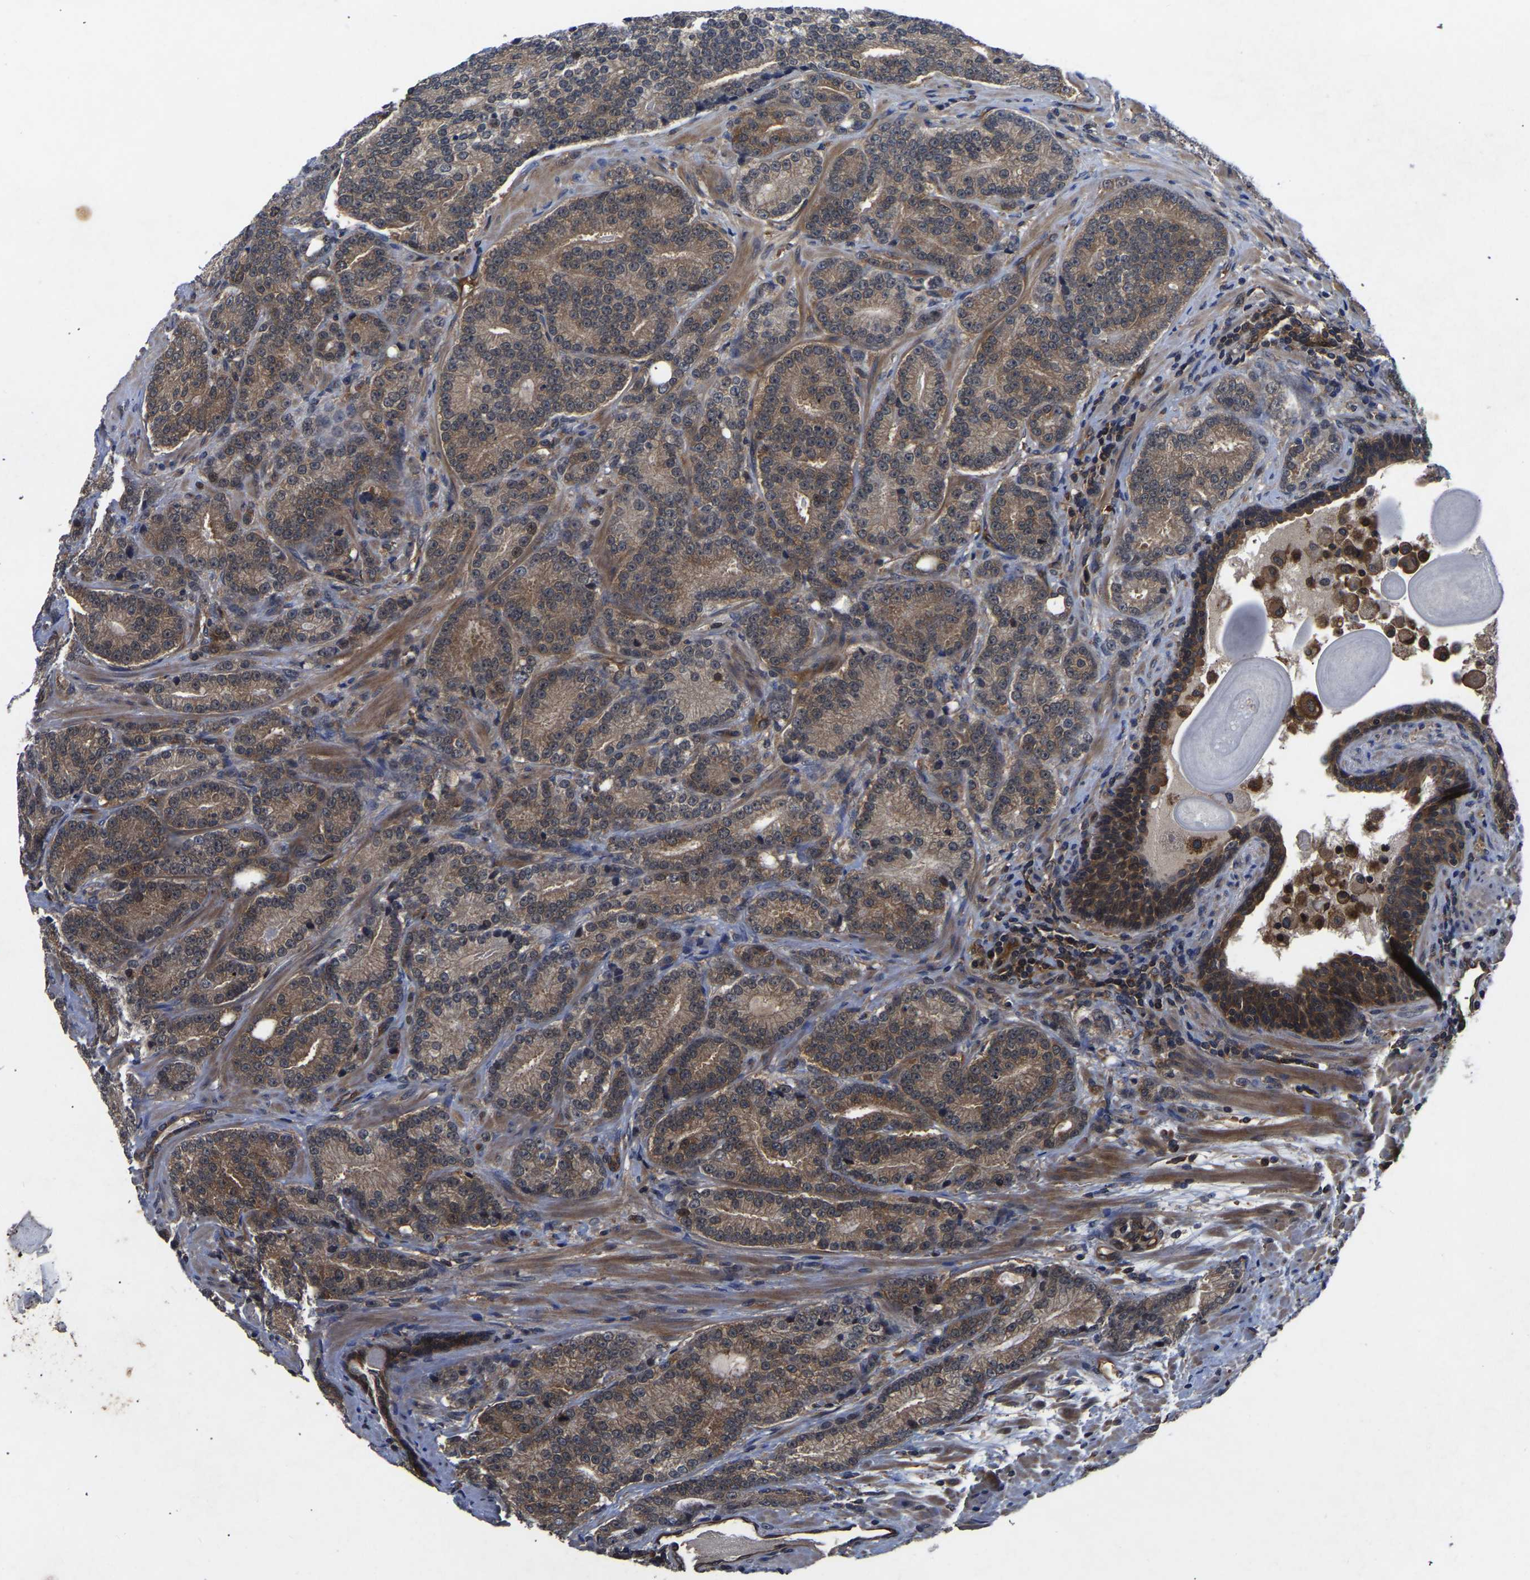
{"staining": {"intensity": "moderate", "quantity": ">75%", "location": "cytoplasmic/membranous"}, "tissue": "prostate cancer", "cell_type": "Tumor cells", "image_type": "cancer", "snomed": [{"axis": "morphology", "description": "Adenocarcinoma, High grade"}, {"axis": "topography", "description": "Prostate"}], "caption": "Immunohistochemical staining of prostate adenocarcinoma (high-grade) reveals medium levels of moderate cytoplasmic/membranous expression in about >75% of tumor cells.", "gene": "FGD5", "patient": {"sex": "male", "age": 61}}